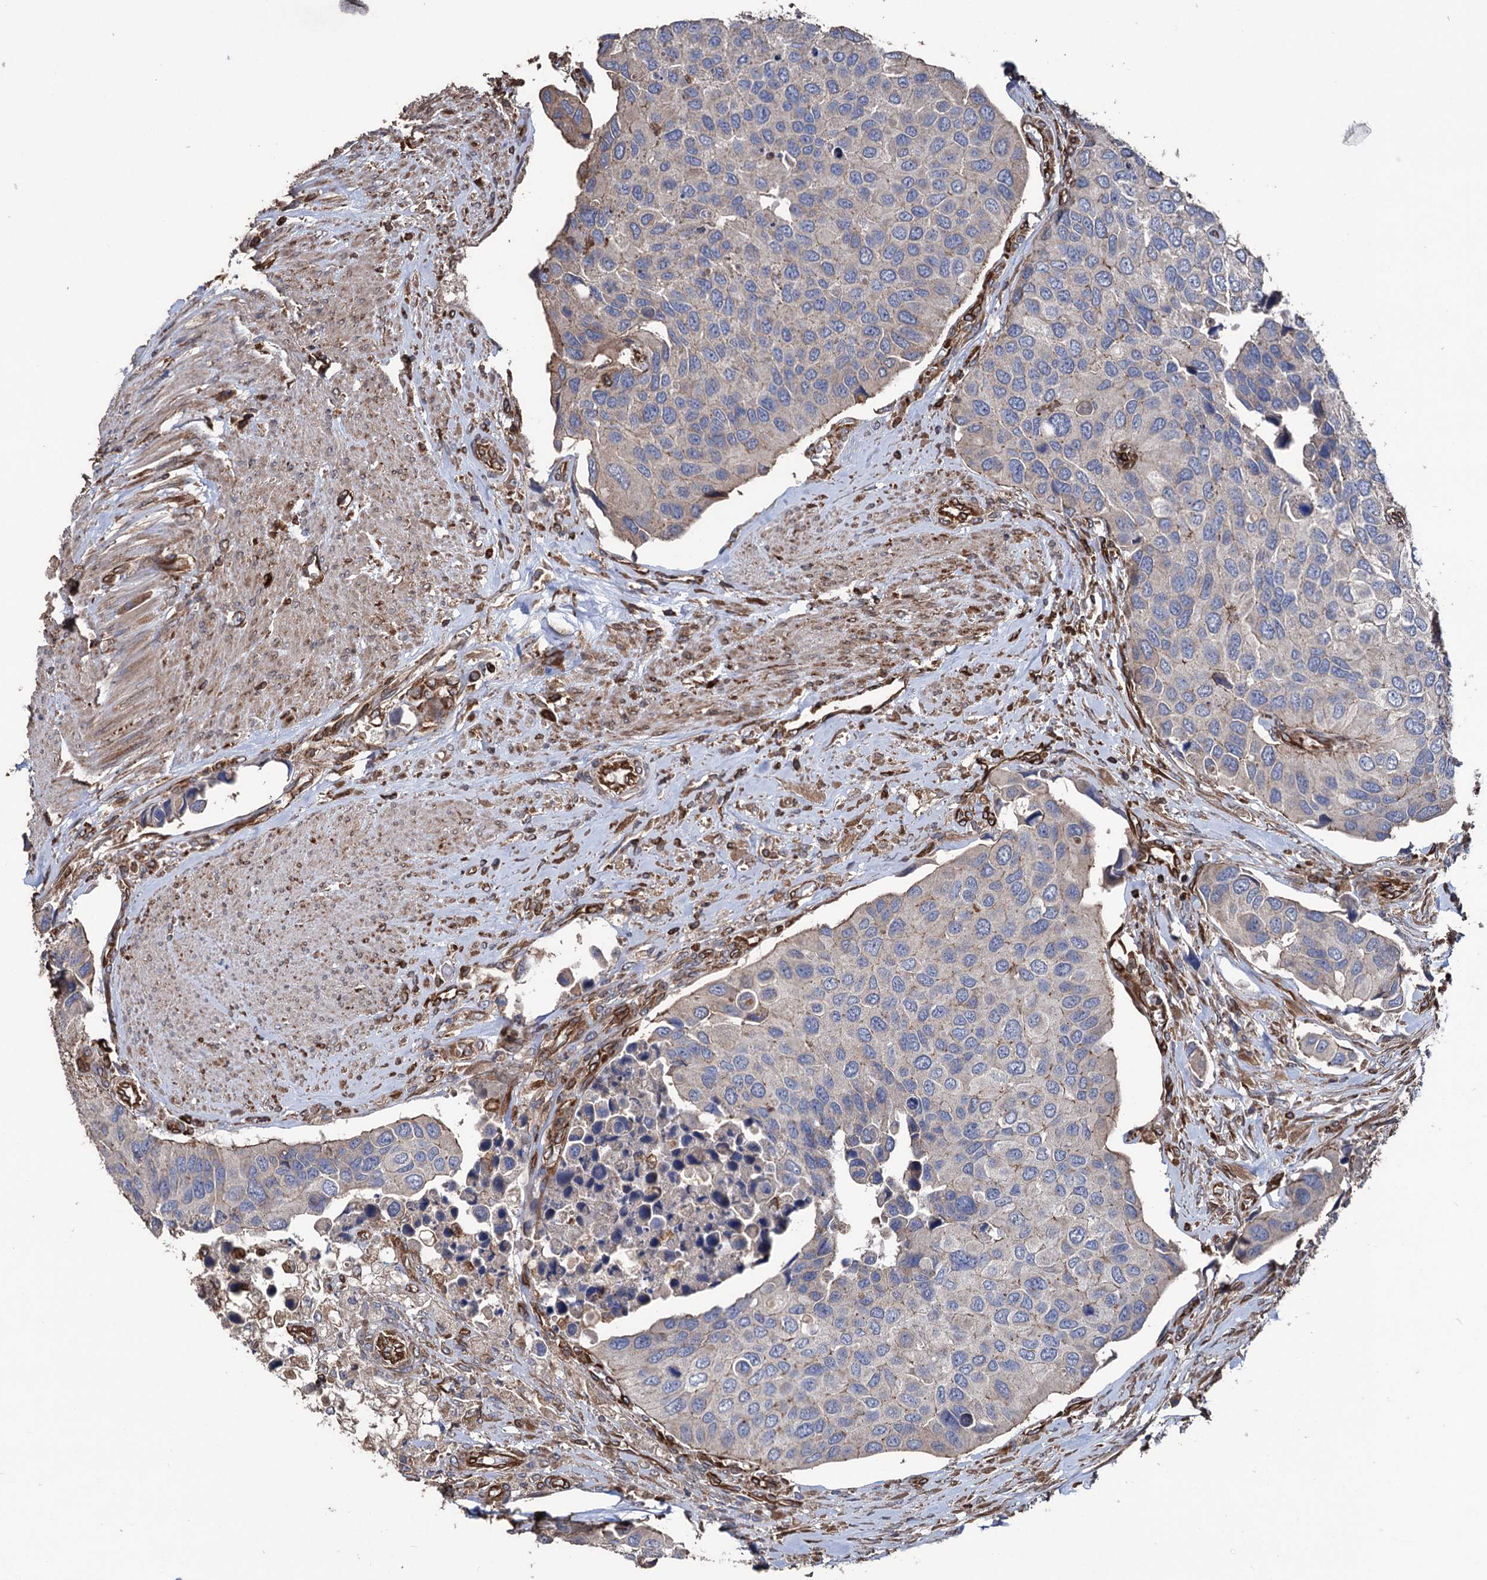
{"staining": {"intensity": "weak", "quantity": "<25%", "location": "cytoplasmic/membranous"}, "tissue": "urothelial cancer", "cell_type": "Tumor cells", "image_type": "cancer", "snomed": [{"axis": "morphology", "description": "Urothelial carcinoma, High grade"}, {"axis": "topography", "description": "Urinary bladder"}], "caption": "Micrograph shows no significant protein staining in tumor cells of high-grade urothelial carcinoma.", "gene": "STING1", "patient": {"sex": "male", "age": 74}}